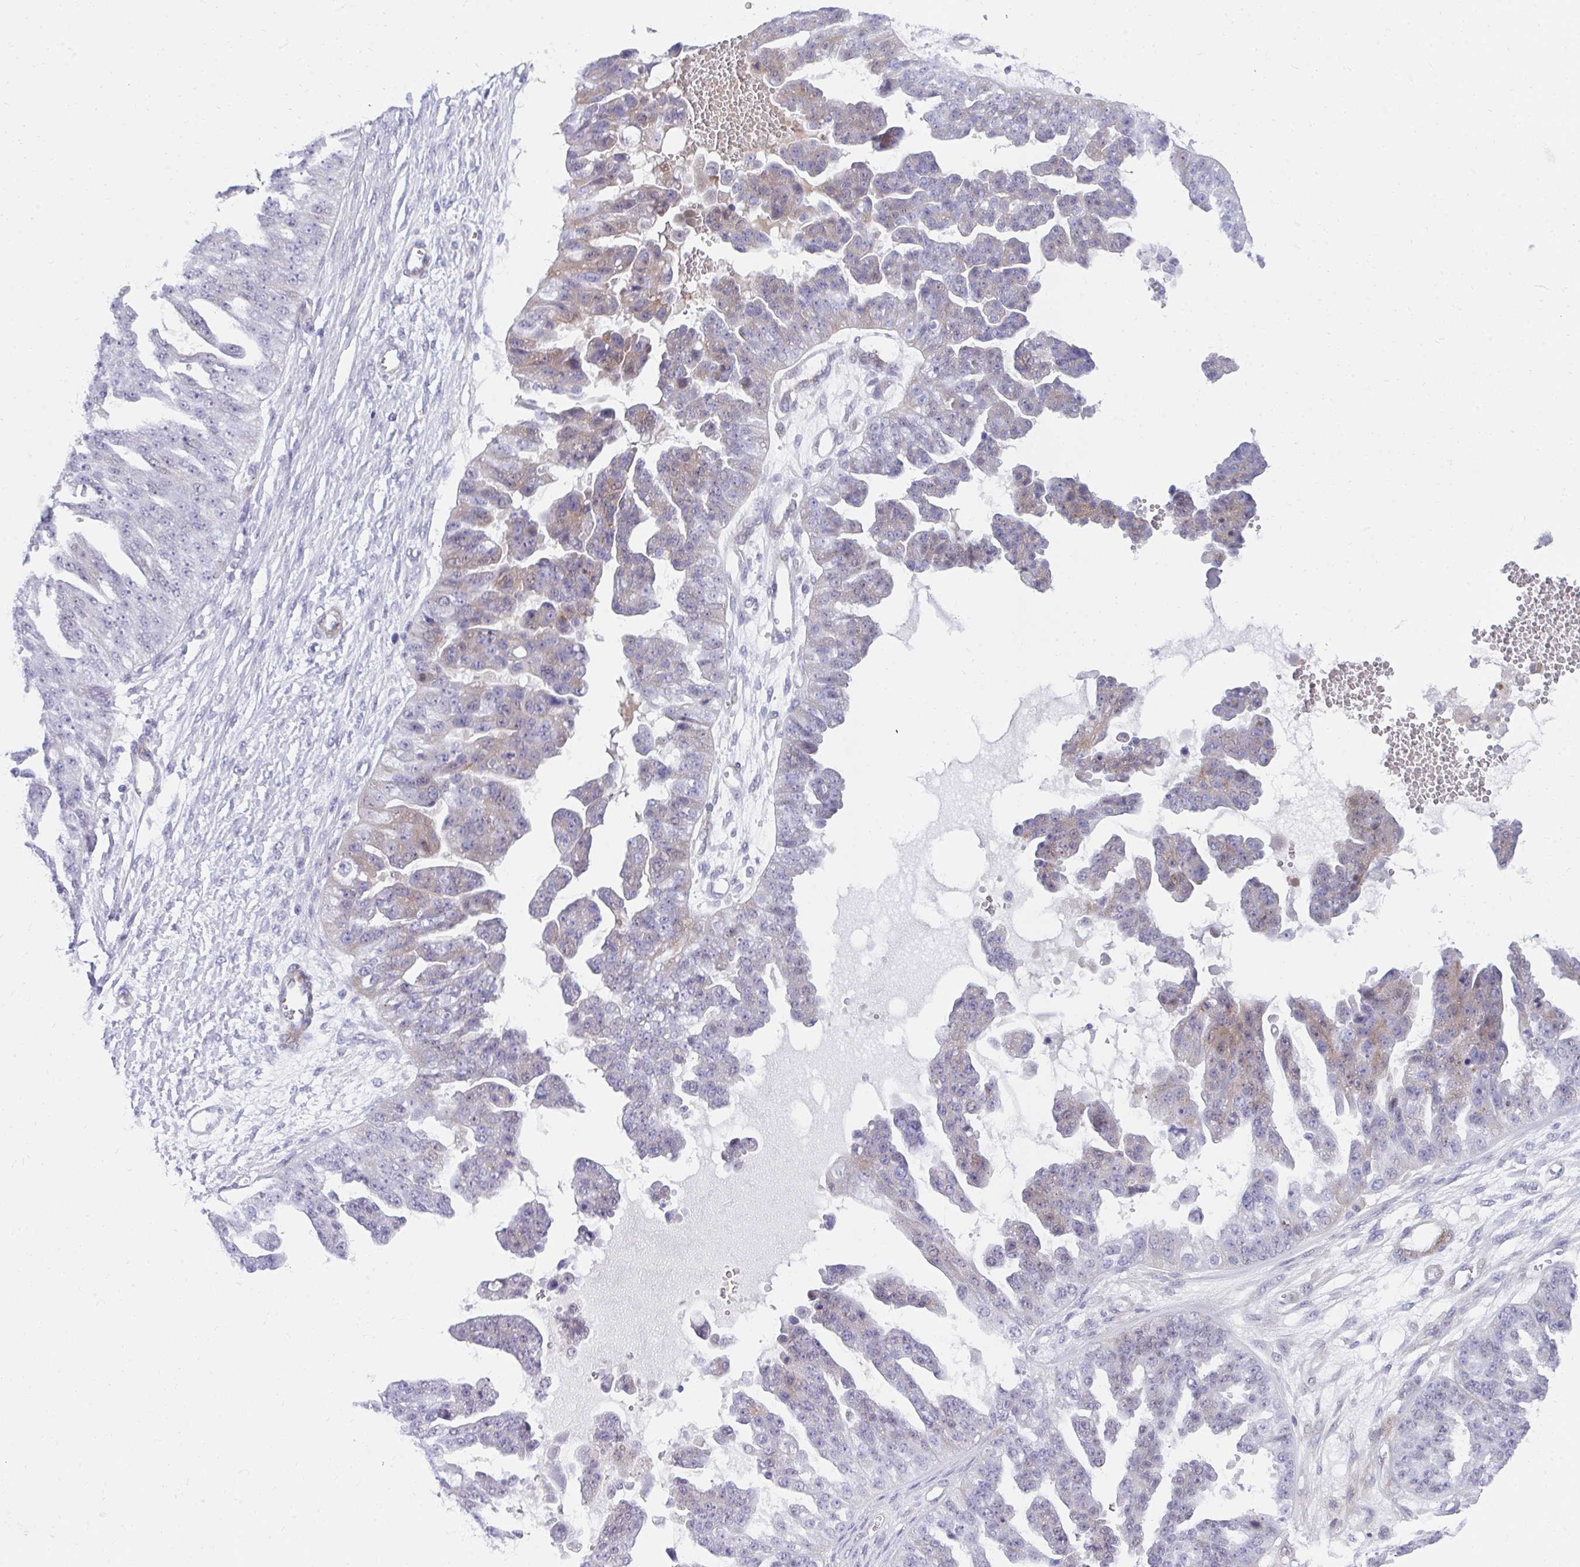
{"staining": {"intensity": "weak", "quantity": "<25%", "location": "cytoplasmic/membranous"}, "tissue": "ovarian cancer", "cell_type": "Tumor cells", "image_type": "cancer", "snomed": [{"axis": "morphology", "description": "Cystadenocarcinoma, serous, NOS"}, {"axis": "topography", "description": "Ovary"}], "caption": "Tumor cells are negative for protein expression in human ovarian cancer. (IHC, brightfield microscopy, high magnification).", "gene": "CSTB", "patient": {"sex": "female", "age": 58}}